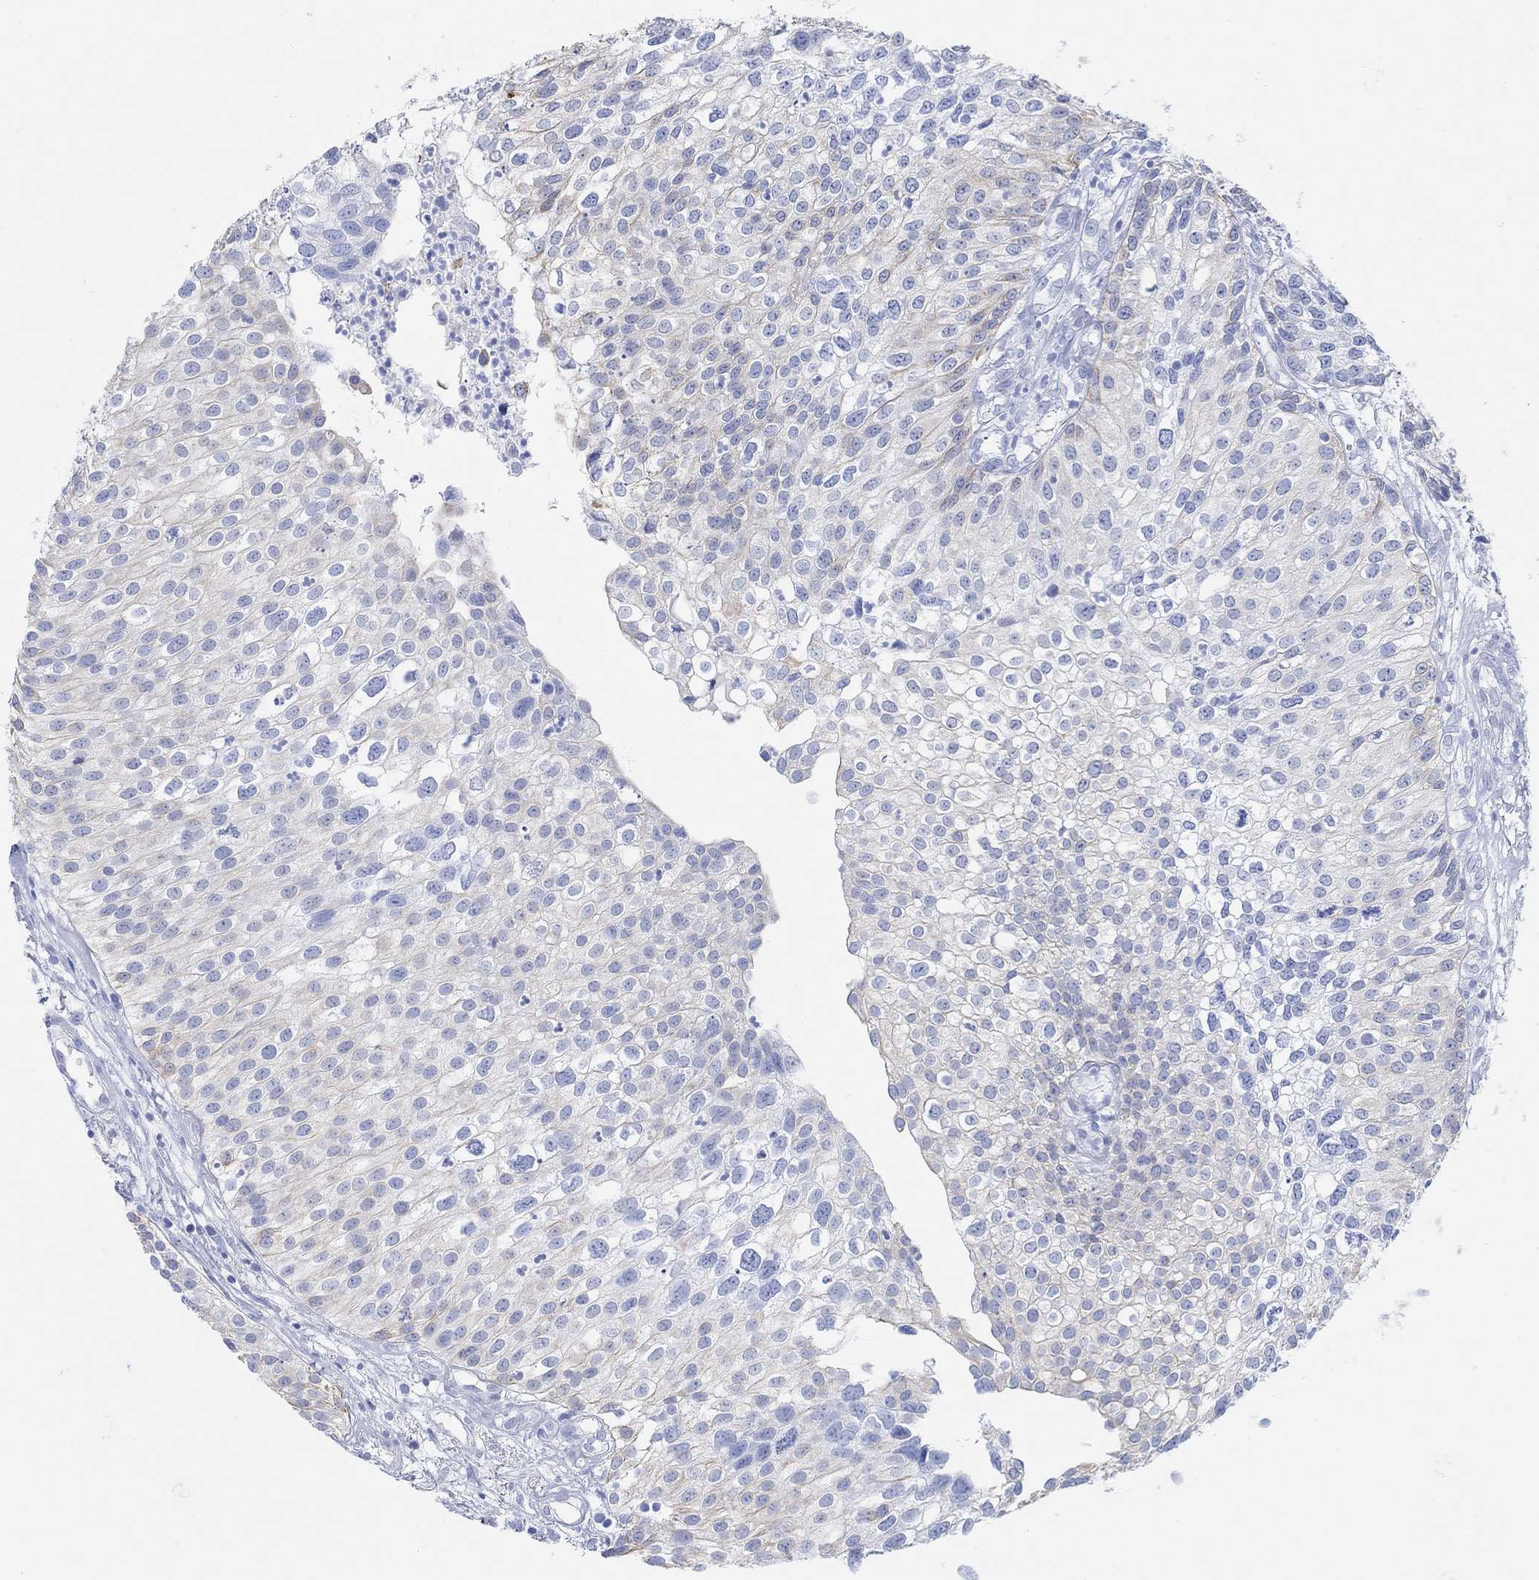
{"staining": {"intensity": "weak", "quantity": "25%-75%", "location": "cytoplasmic/membranous"}, "tissue": "urothelial cancer", "cell_type": "Tumor cells", "image_type": "cancer", "snomed": [{"axis": "morphology", "description": "Urothelial carcinoma, High grade"}, {"axis": "topography", "description": "Urinary bladder"}], "caption": "High-grade urothelial carcinoma stained with DAB (3,3'-diaminobenzidine) immunohistochemistry displays low levels of weak cytoplasmic/membranous staining in about 25%-75% of tumor cells. (DAB = brown stain, brightfield microscopy at high magnification).", "gene": "AK8", "patient": {"sex": "female", "age": 79}}